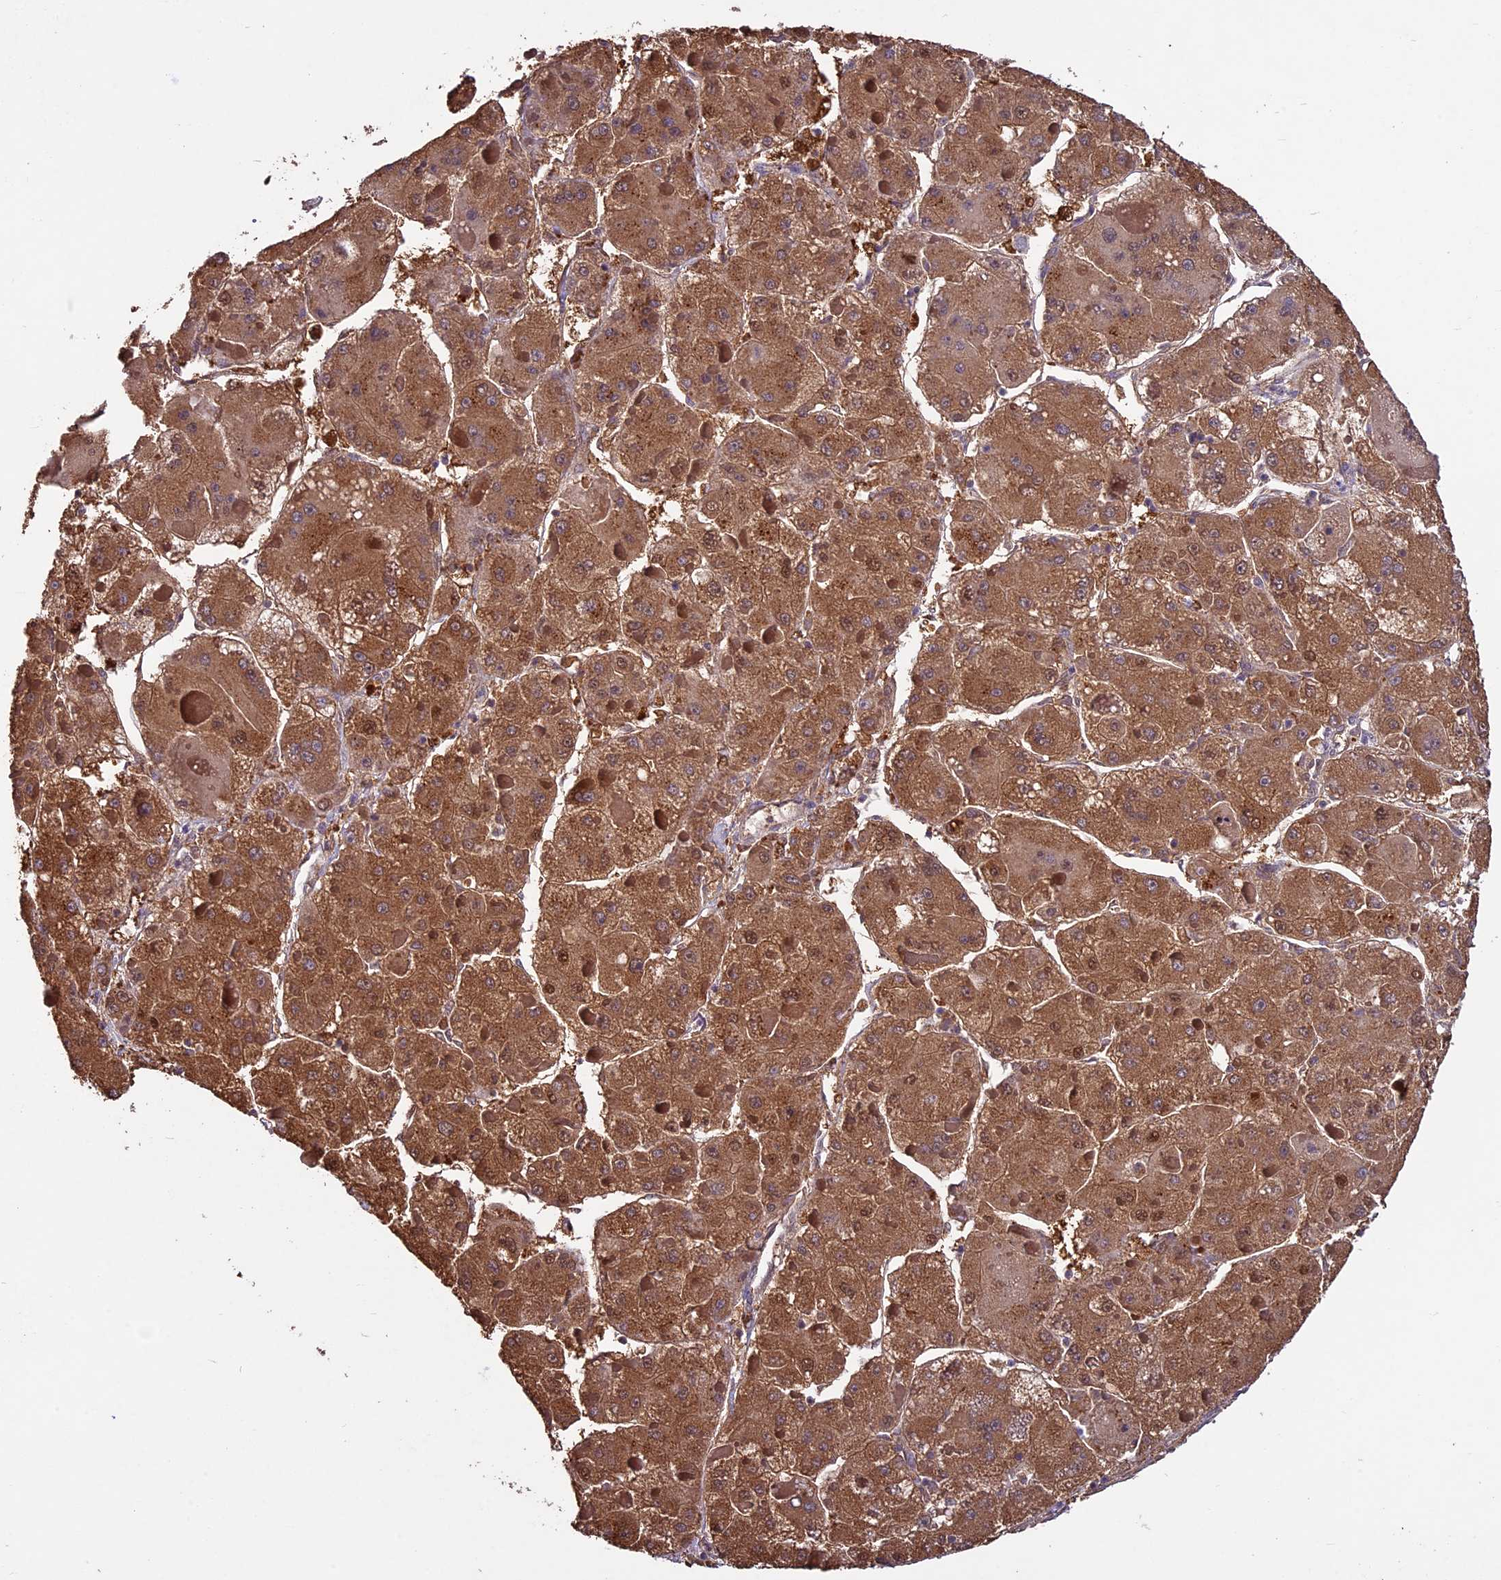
{"staining": {"intensity": "moderate", "quantity": ">75%", "location": "cytoplasmic/membranous"}, "tissue": "liver cancer", "cell_type": "Tumor cells", "image_type": "cancer", "snomed": [{"axis": "morphology", "description": "Carcinoma, Hepatocellular, NOS"}, {"axis": "topography", "description": "Liver"}], "caption": "Tumor cells demonstrate moderate cytoplasmic/membranous positivity in approximately >75% of cells in liver hepatocellular carcinoma.", "gene": "C3orf70", "patient": {"sex": "female", "age": 73}}